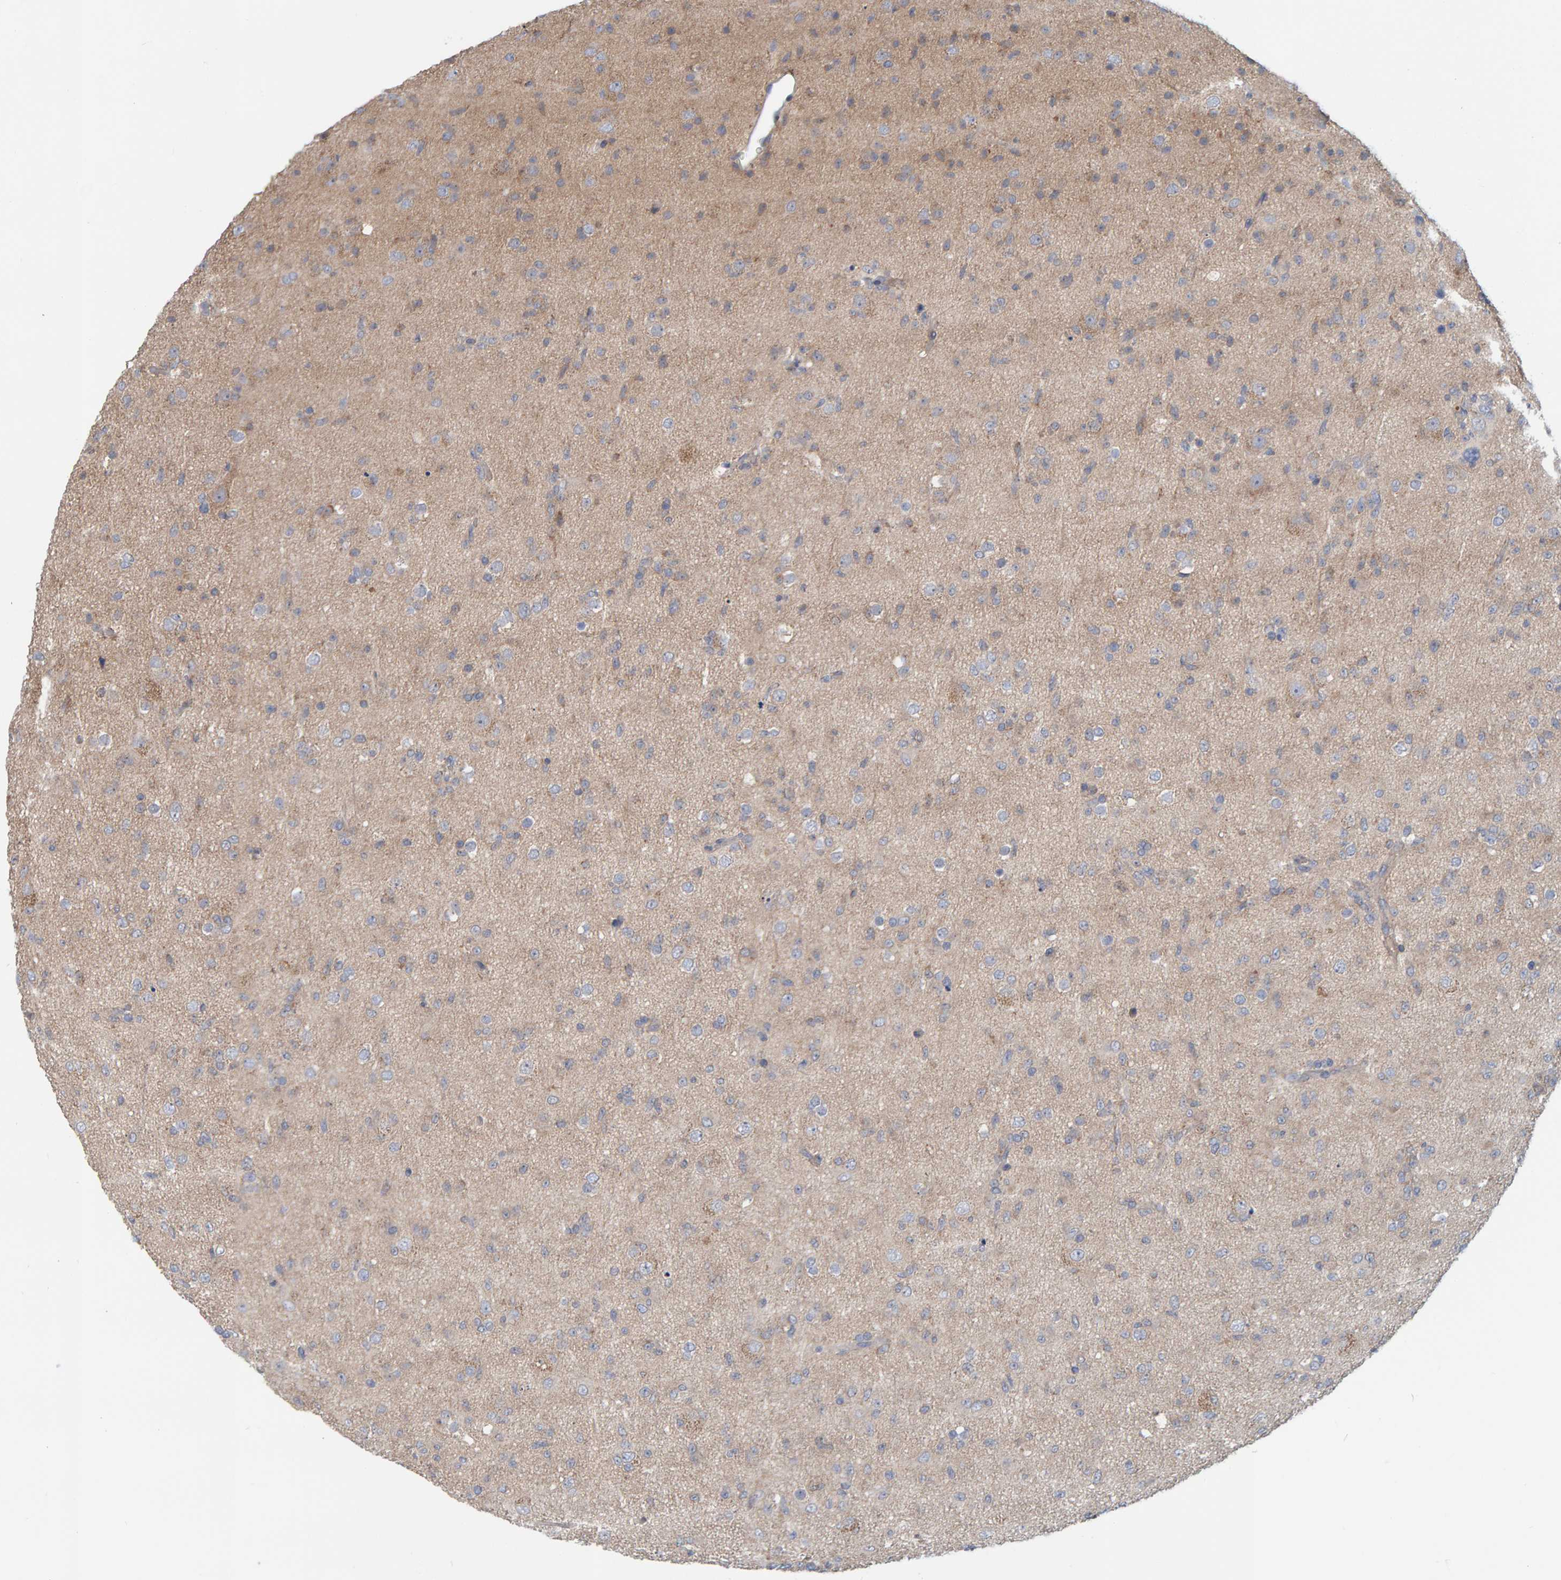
{"staining": {"intensity": "weak", "quantity": "<25%", "location": "cytoplasmic/membranous"}, "tissue": "glioma", "cell_type": "Tumor cells", "image_type": "cancer", "snomed": [{"axis": "morphology", "description": "Glioma, malignant, Low grade"}, {"axis": "topography", "description": "Brain"}], "caption": "Tumor cells are negative for protein expression in human glioma.", "gene": "TATDN1", "patient": {"sex": "male", "age": 65}}